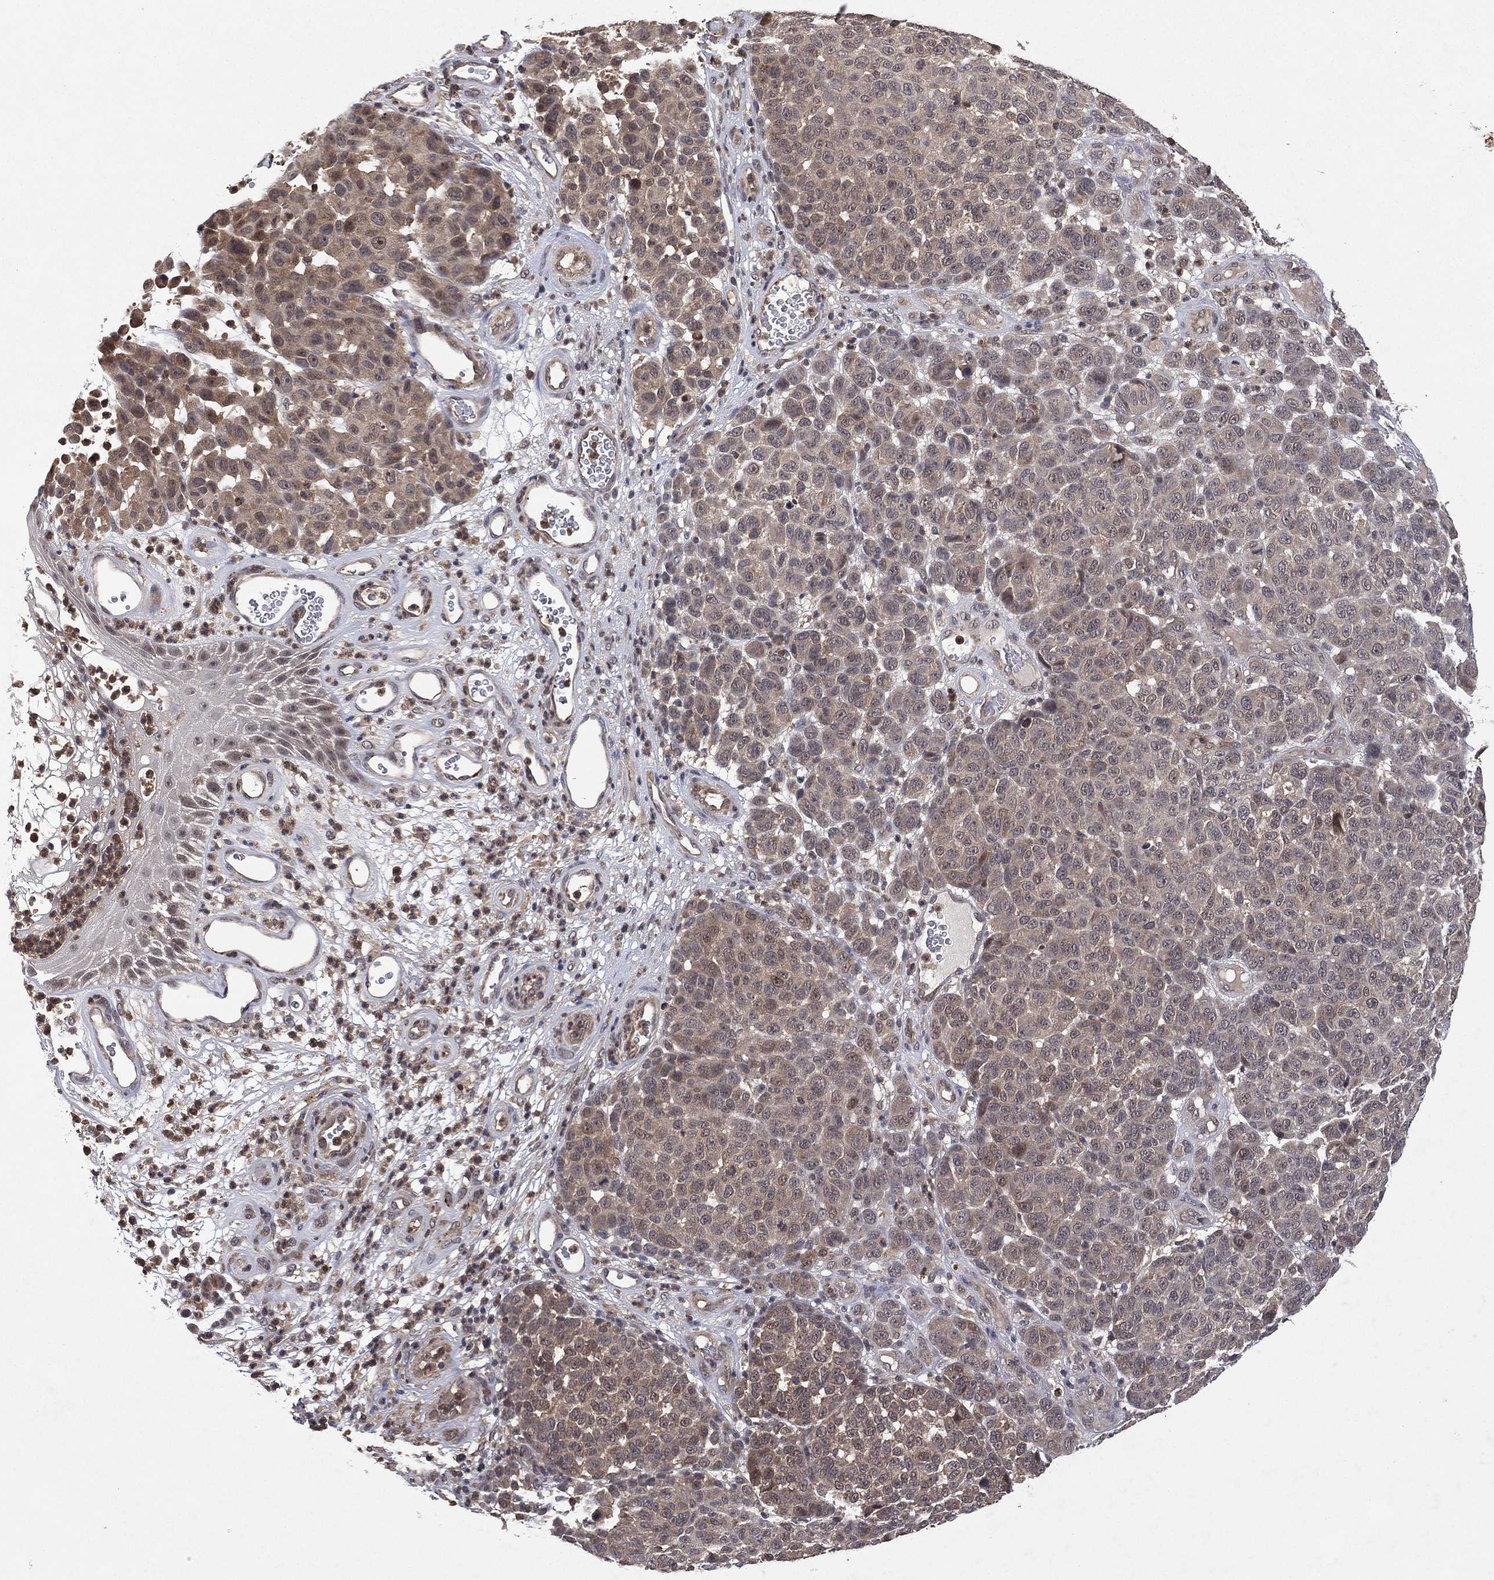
{"staining": {"intensity": "negative", "quantity": "none", "location": "none"}, "tissue": "melanoma", "cell_type": "Tumor cells", "image_type": "cancer", "snomed": [{"axis": "morphology", "description": "Malignant melanoma, NOS"}, {"axis": "topography", "description": "Skin"}], "caption": "This is a image of IHC staining of malignant melanoma, which shows no expression in tumor cells. (Brightfield microscopy of DAB (3,3'-diaminobenzidine) immunohistochemistry at high magnification).", "gene": "ATG4B", "patient": {"sex": "male", "age": 59}}